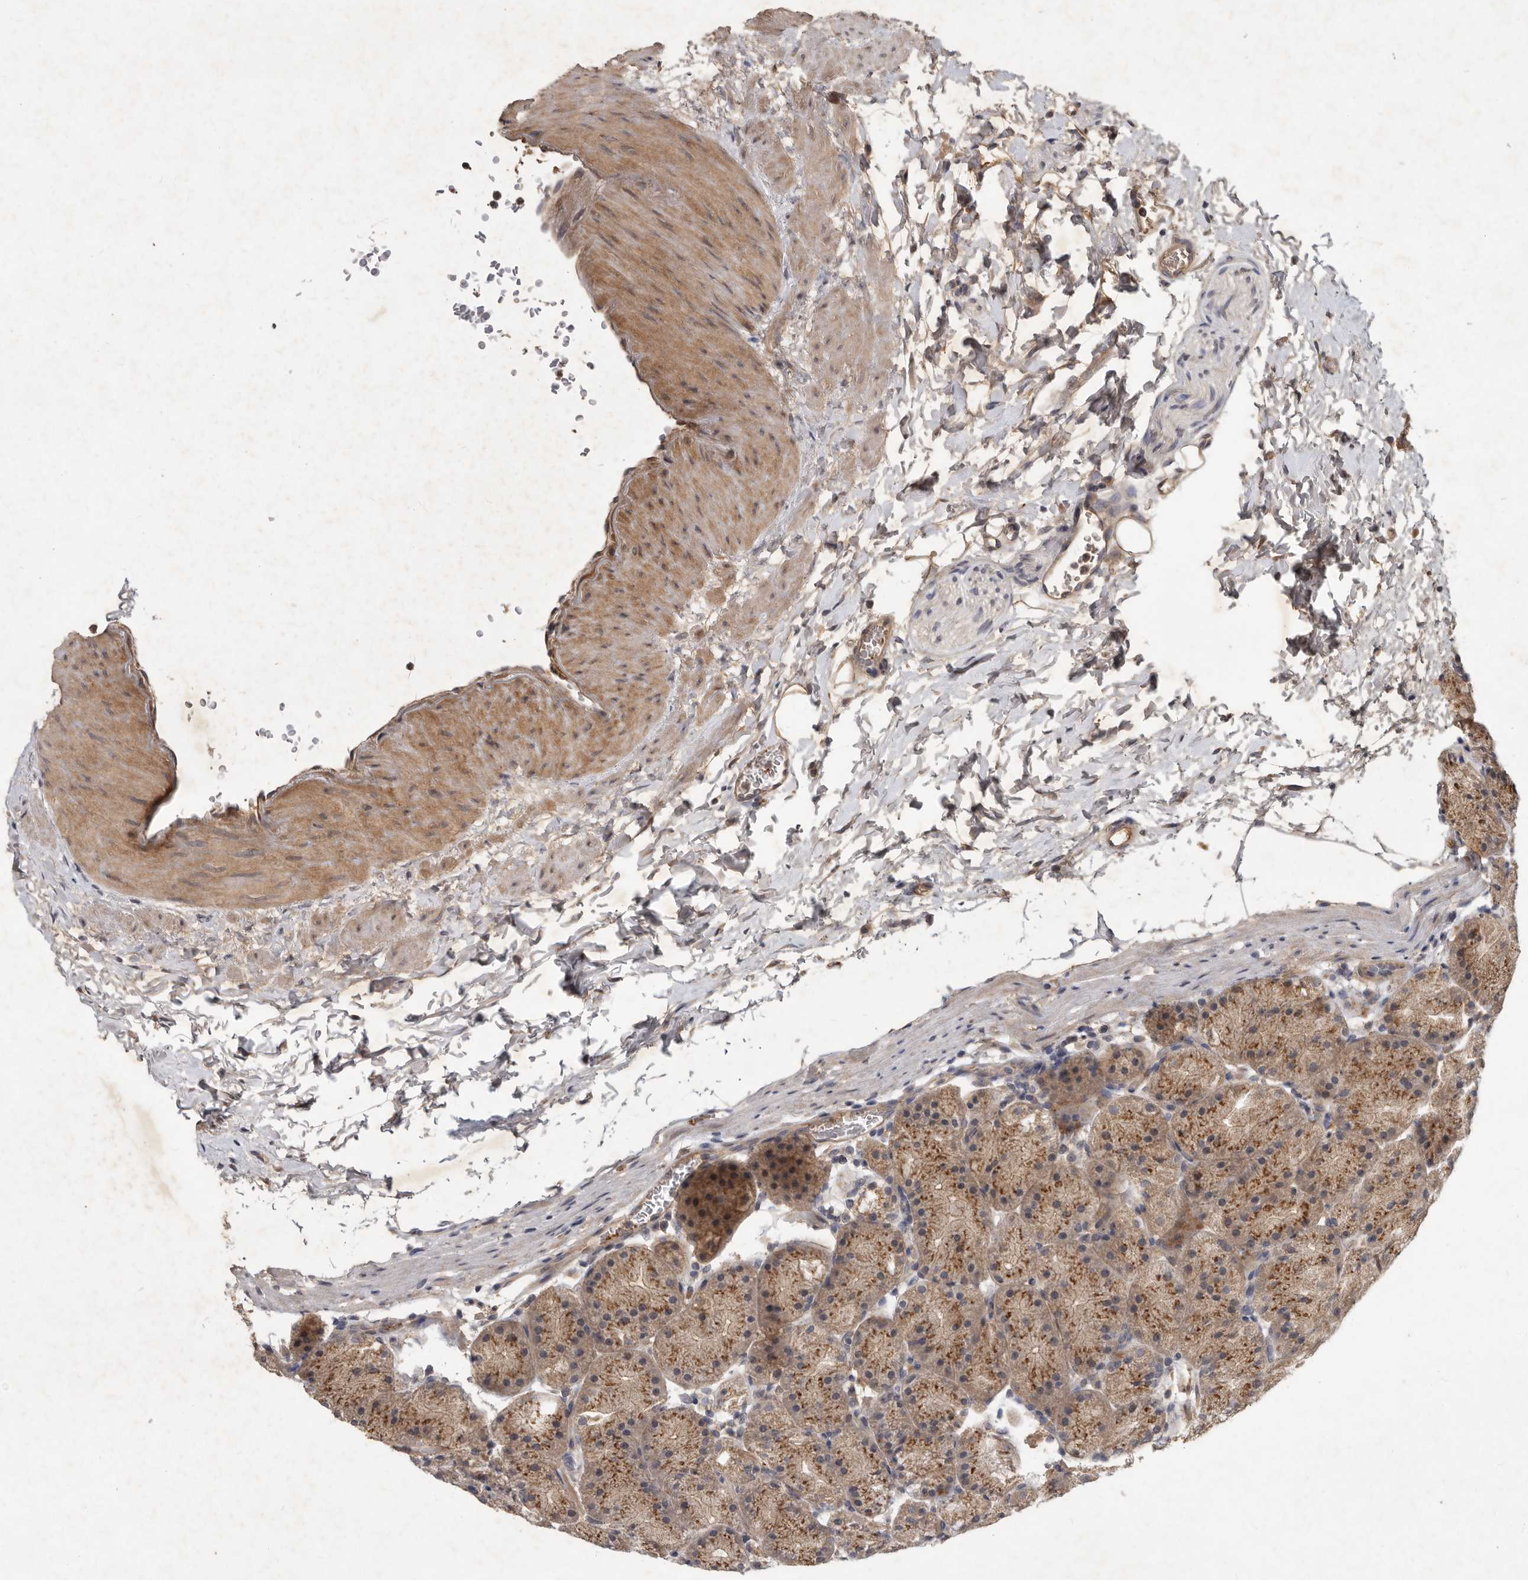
{"staining": {"intensity": "strong", "quantity": "25%-75%", "location": "cytoplasmic/membranous"}, "tissue": "stomach", "cell_type": "Glandular cells", "image_type": "normal", "snomed": [{"axis": "morphology", "description": "Normal tissue, NOS"}, {"axis": "topography", "description": "Stomach, upper"}, {"axis": "topography", "description": "Stomach"}], "caption": "This photomicrograph shows immunohistochemistry (IHC) staining of normal human stomach, with high strong cytoplasmic/membranous expression in approximately 25%-75% of glandular cells.", "gene": "DNAJC28", "patient": {"sex": "male", "age": 48}}